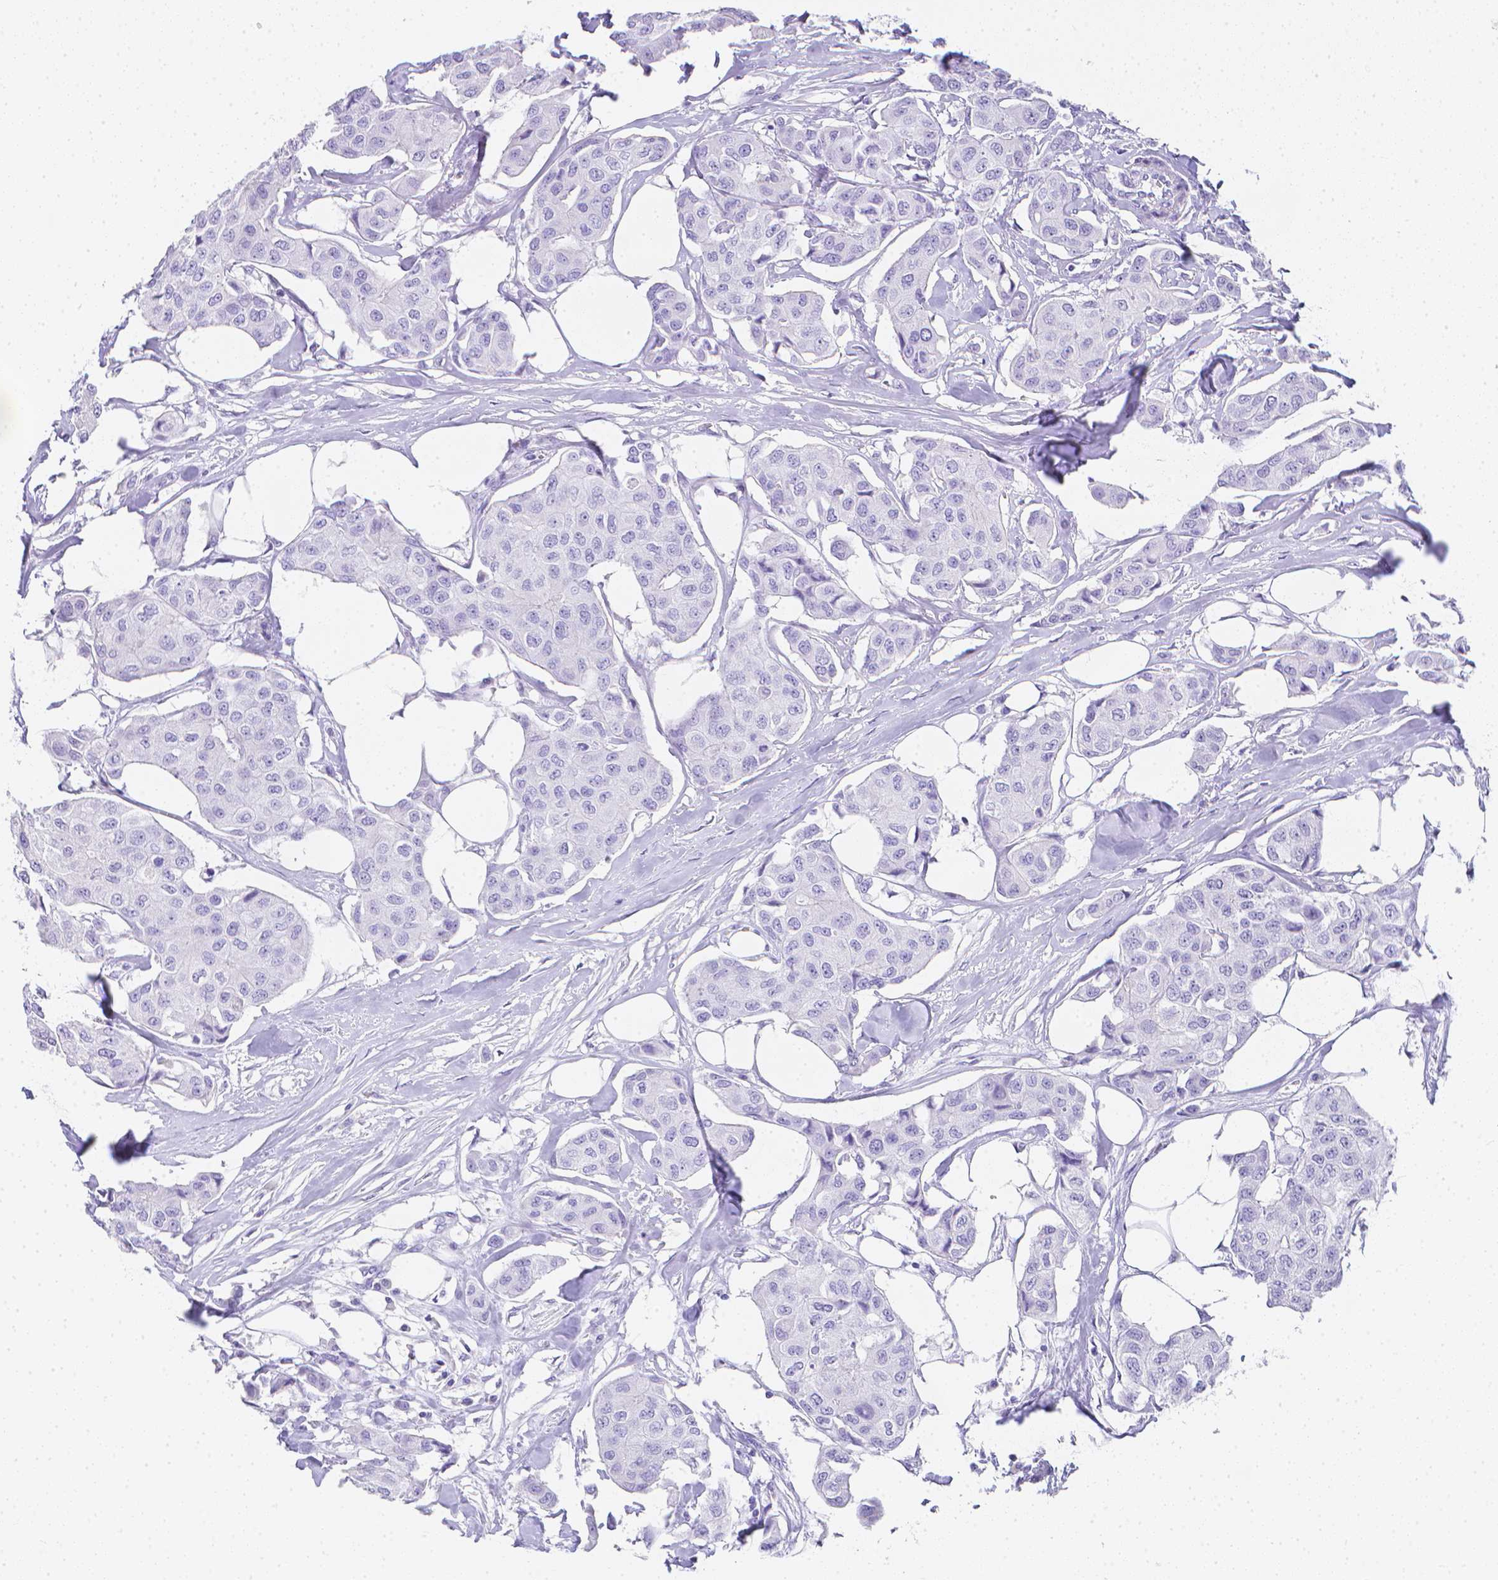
{"staining": {"intensity": "negative", "quantity": "none", "location": "none"}, "tissue": "breast cancer", "cell_type": "Tumor cells", "image_type": "cancer", "snomed": [{"axis": "morphology", "description": "Duct carcinoma"}, {"axis": "topography", "description": "Breast"}, {"axis": "topography", "description": "Lymph node"}], "caption": "A micrograph of intraductal carcinoma (breast) stained for a protein reveals no brown staining in tumor cells. (Immunohistochemistry, brightfield microscopy, high magnification).", "gene": "LGALS4", "patient": {"sex": "female", "age": 80}}